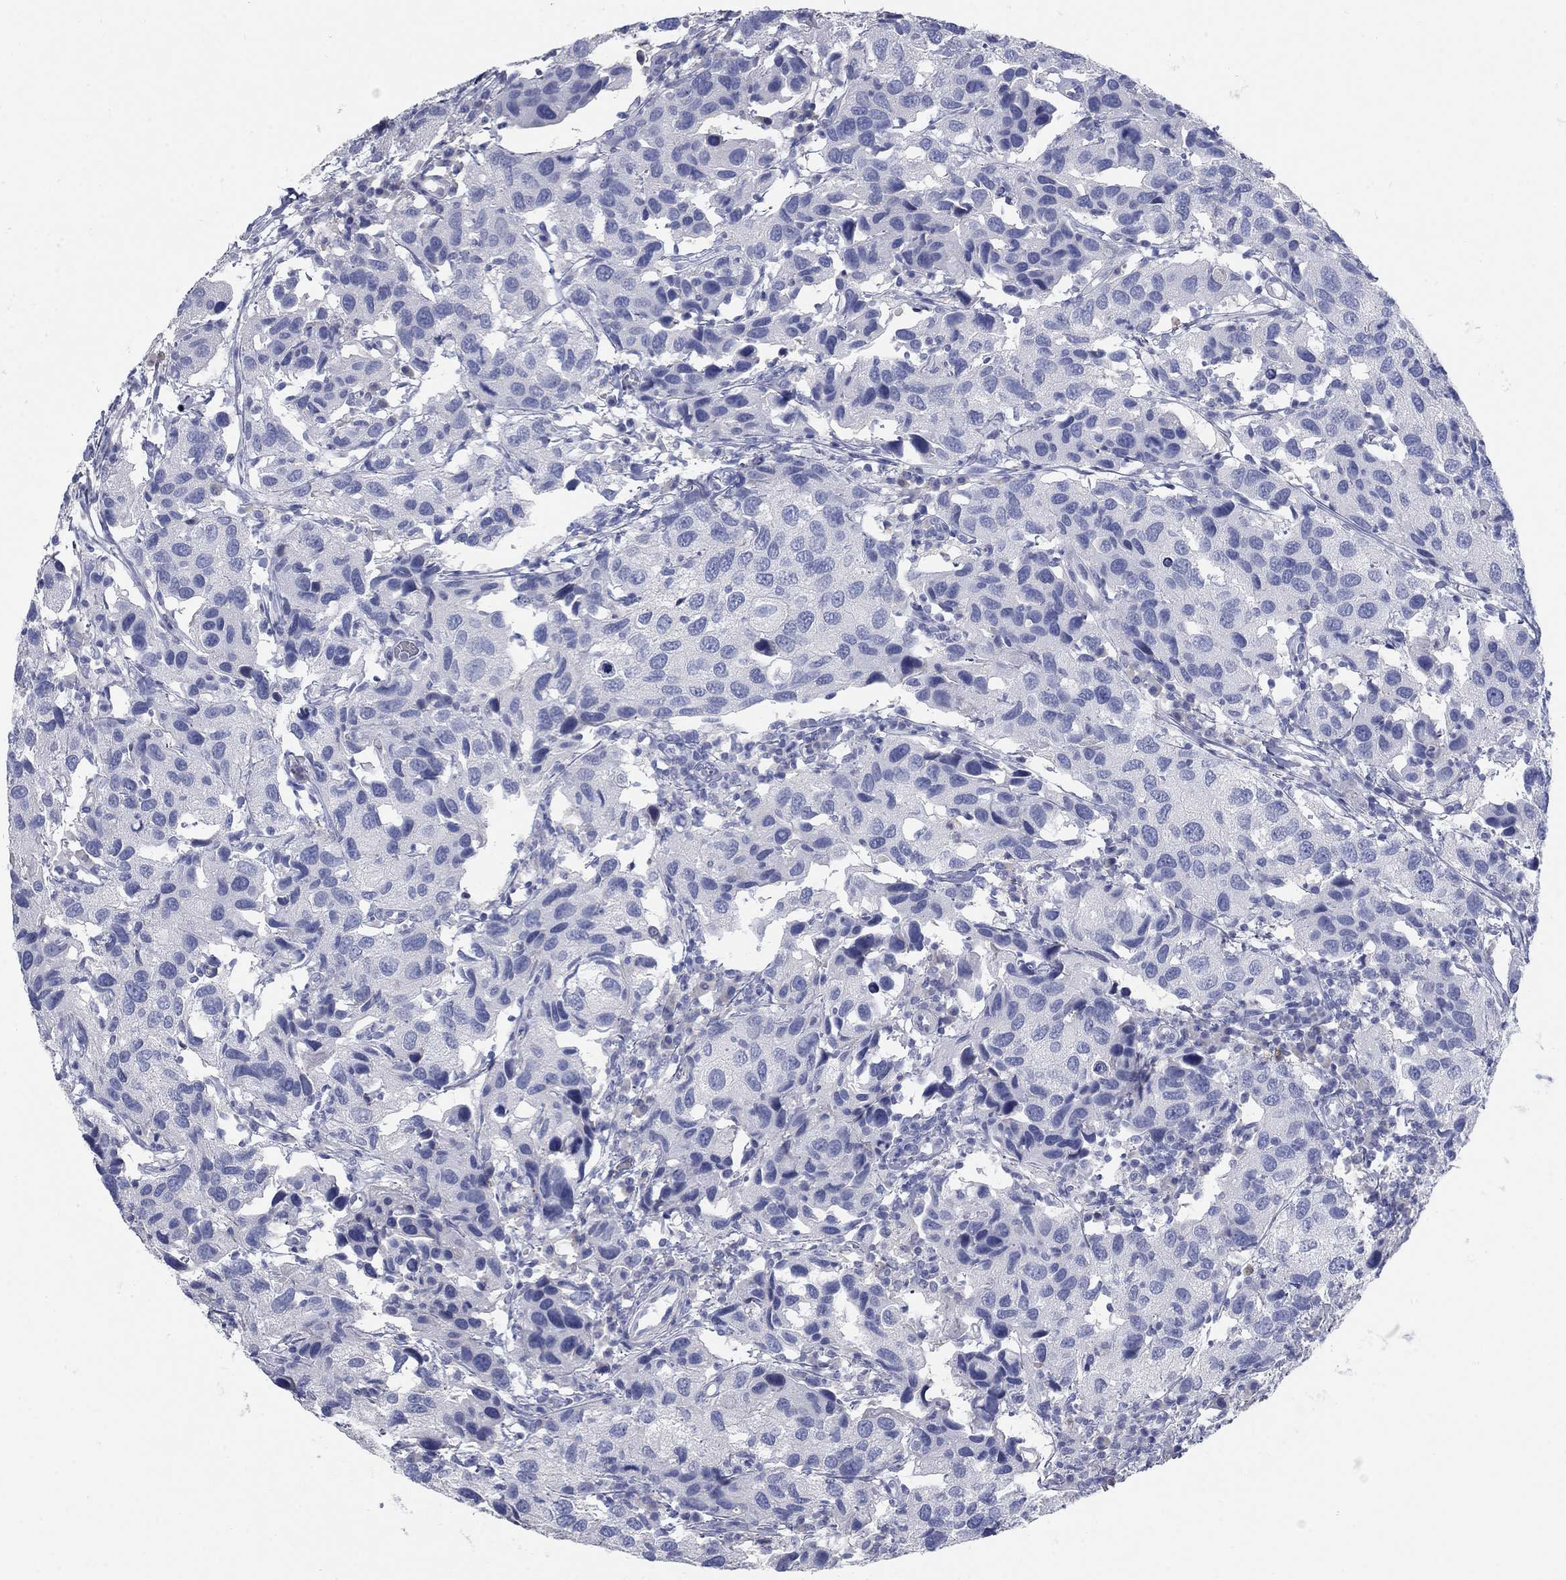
{"staining": {"intensity": "negative", "quantity": "none", "location": "none"}, "tissue": "urothelial cancer", "cell_type": "Tumor cells", "image_type": "cancer", "snomed": [{"axis": "morphology", "description": "Urothelial carcinoma, High grade"}, {"axis": "topography", "description": "Urinary bladder"}], "caption": "Immunohistochemistry histopathology image of urothelial cancer stained for a protein (brown), which displays no positivity in tumor cells.", "gene": "TMEM249", "patient": {"sex": "male", "age": 79}}